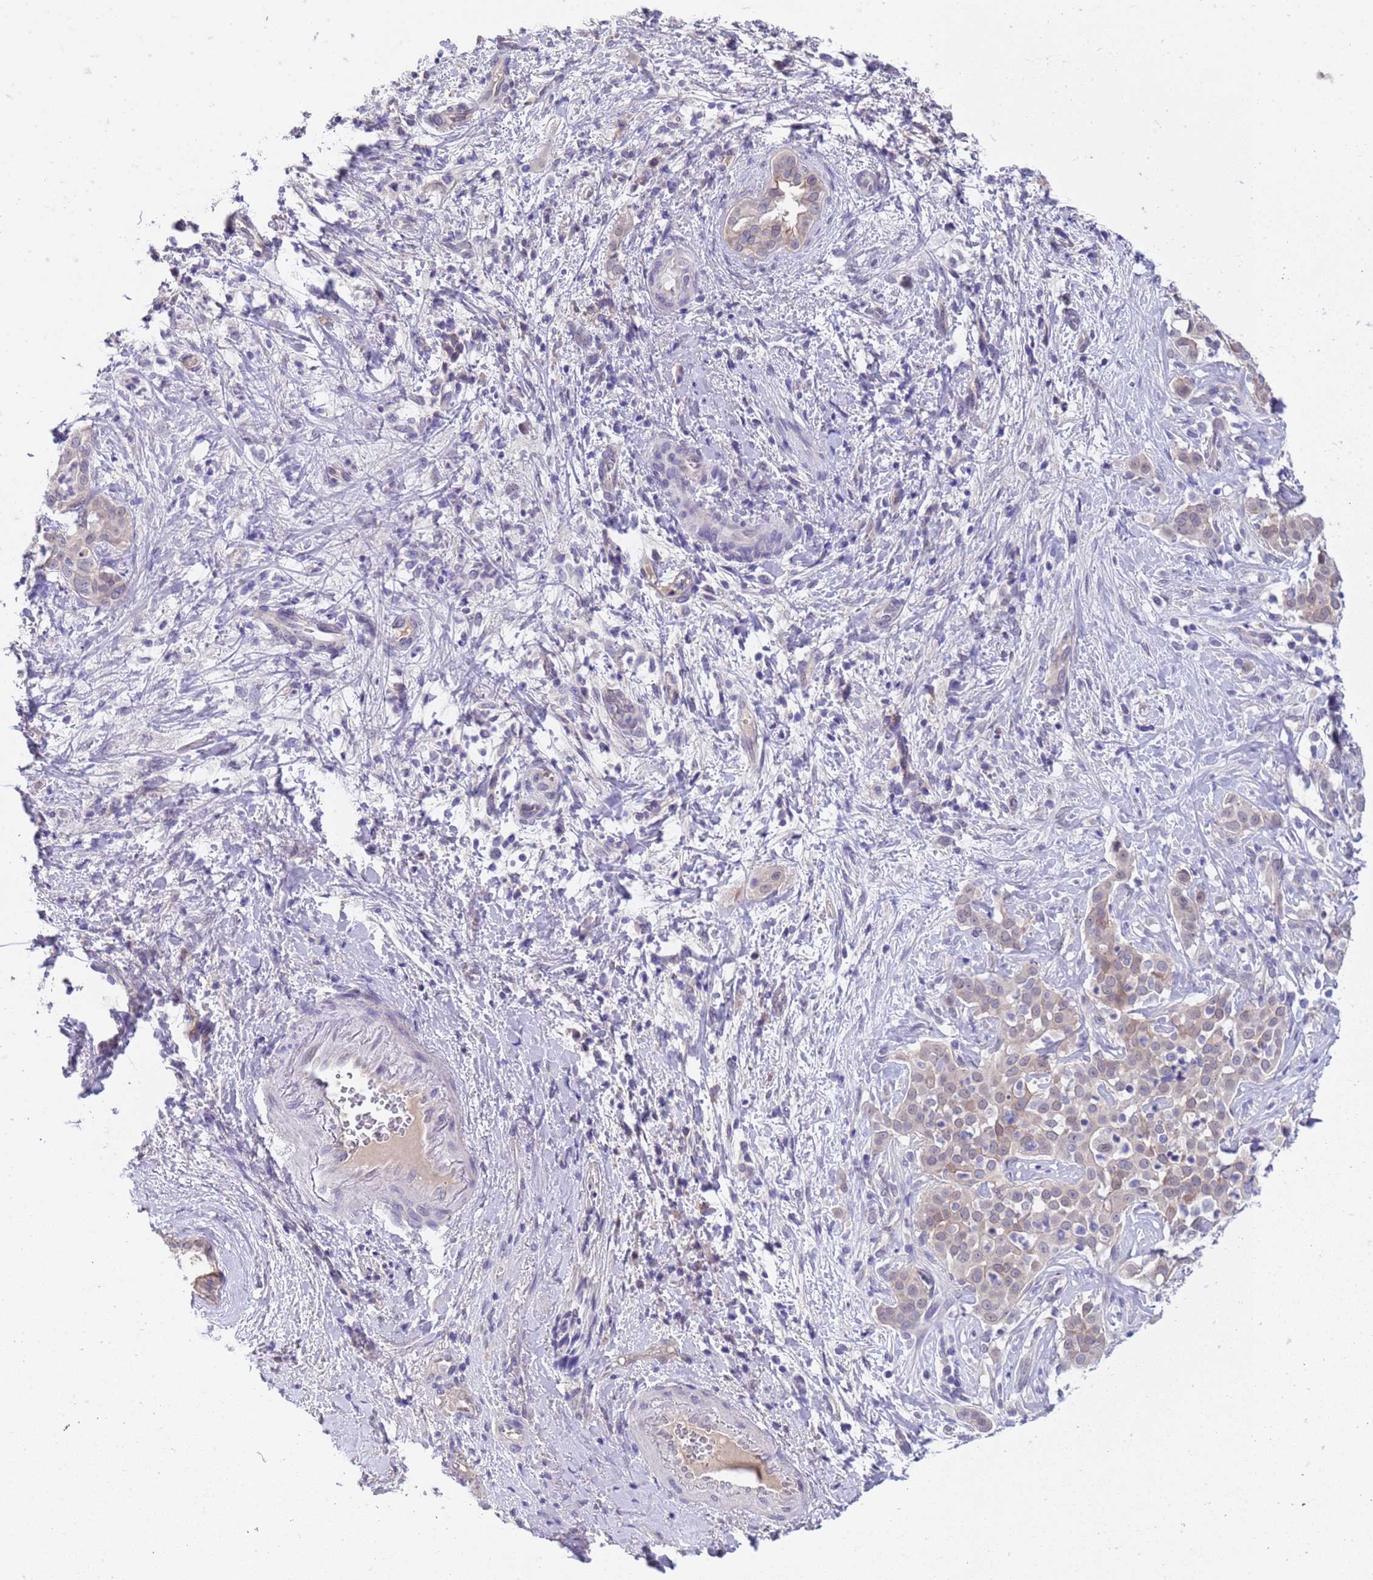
{"staining": {"intensity": "weak", "quantity": "<25%", "location": "cytoplasmic/membranous"}, "tissue": "liver cancer", "cell_type": "Tumor cells", "image_type": "cancer", "snomed": [{"axis": "morphology", "description": "Cholangiocarcinoma"}, {"axis": "topography", "description": "Liver"}], "caption": "DAB (3,3'-diaminobenzidine) immunohistochemical staining of liver cancer displays no significant expression in tumor cells.", "gene": "TRMT10A", "patient": {"sex": "male", "age": 67}}